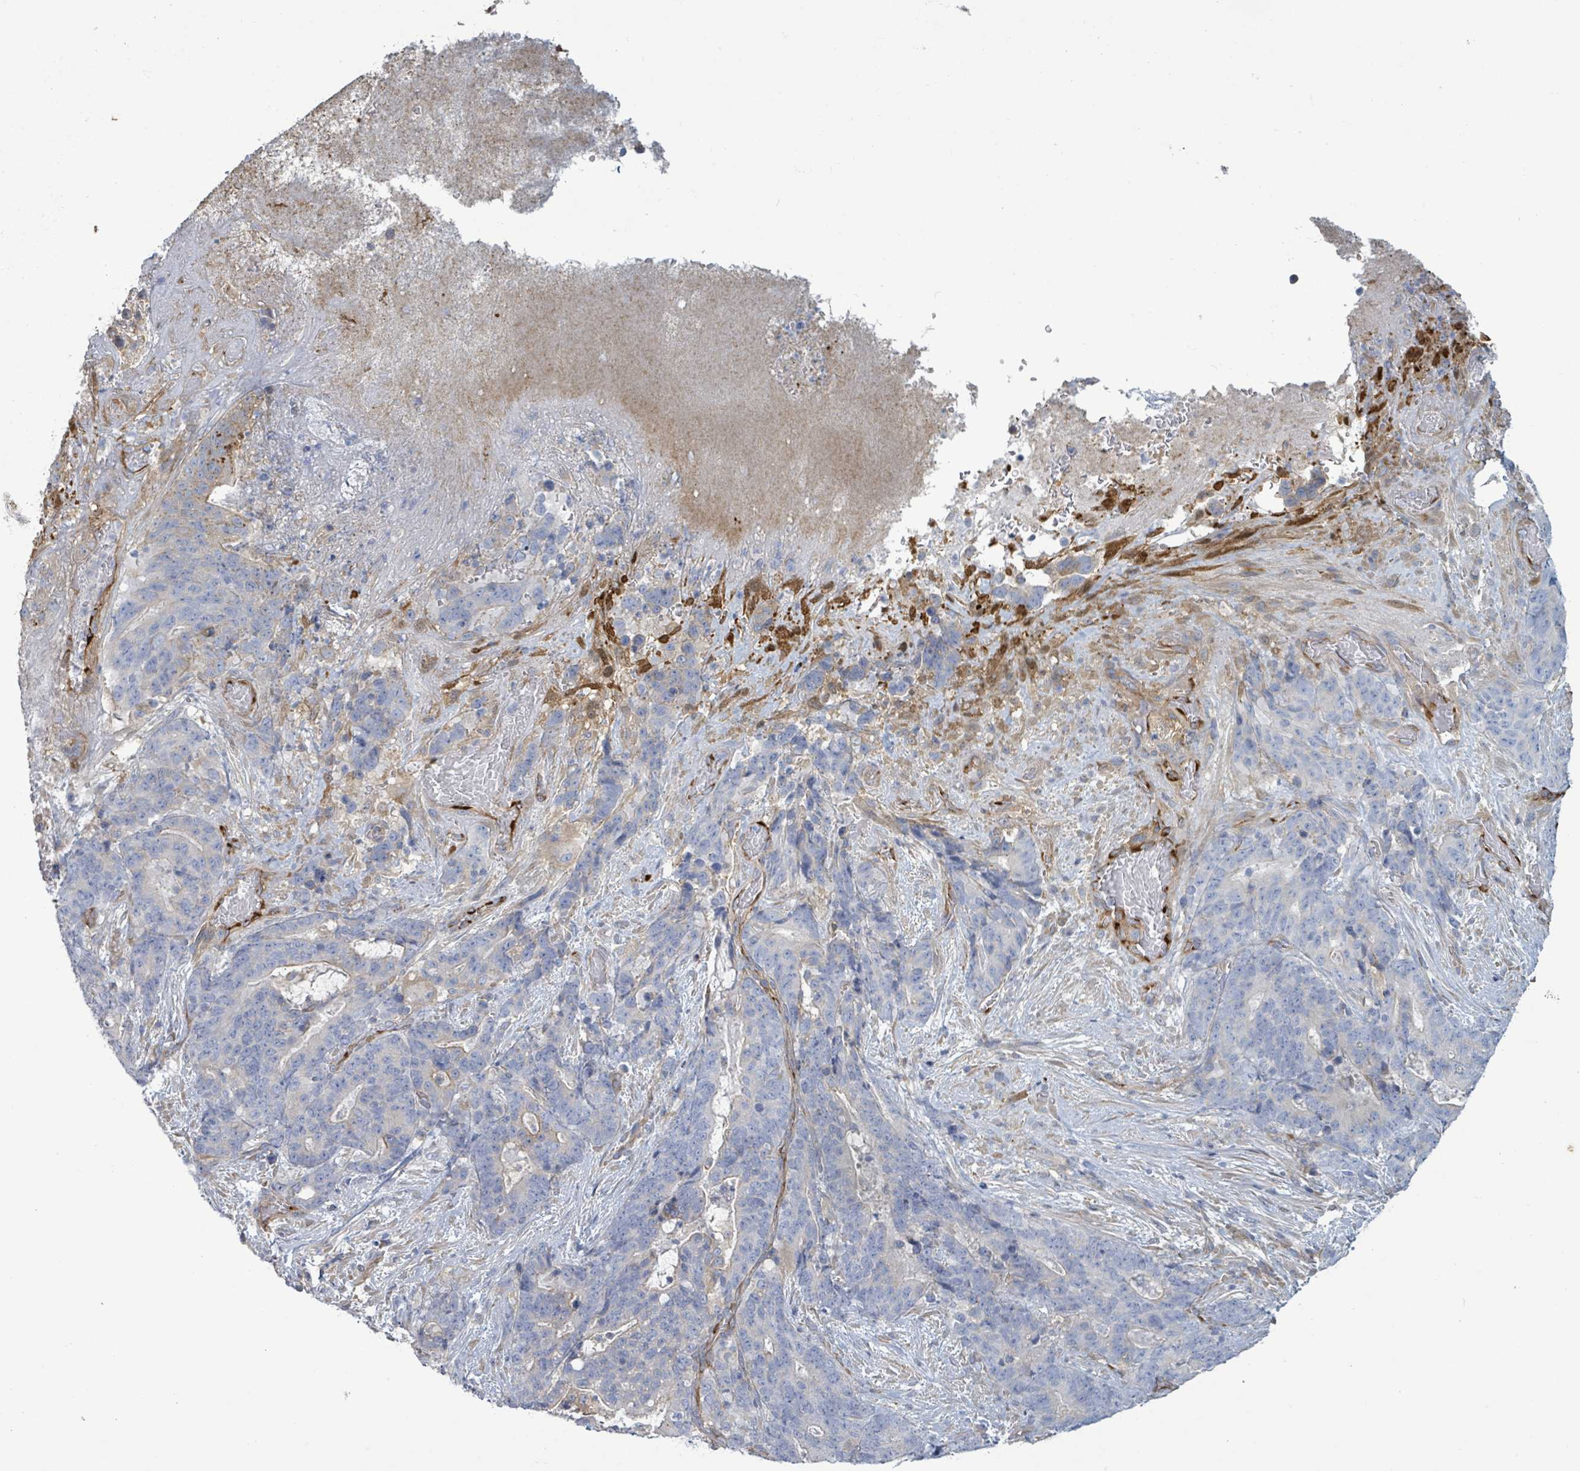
{"staining": {"intensity": "negative", "quantity": "none", "location": "none"}, "tissue": "stomach cancer", "cell_type": "Tumor cells", "image_type": "cancer", "snomed": [{"axis": "morphology", "description": "Normal tissue, NOS"}, {"axis": "morphology", "description": "Adenocarcinoma, NOS"}, {"axis": "topography", "description": "Stomach"}], "caption": "Stomach adenocarcinoma was stained to show a protein in brown. There is no significant expression in tumor cells.", "gene": "COL13A1", "patient": {"sex": "female", "age": 64}}